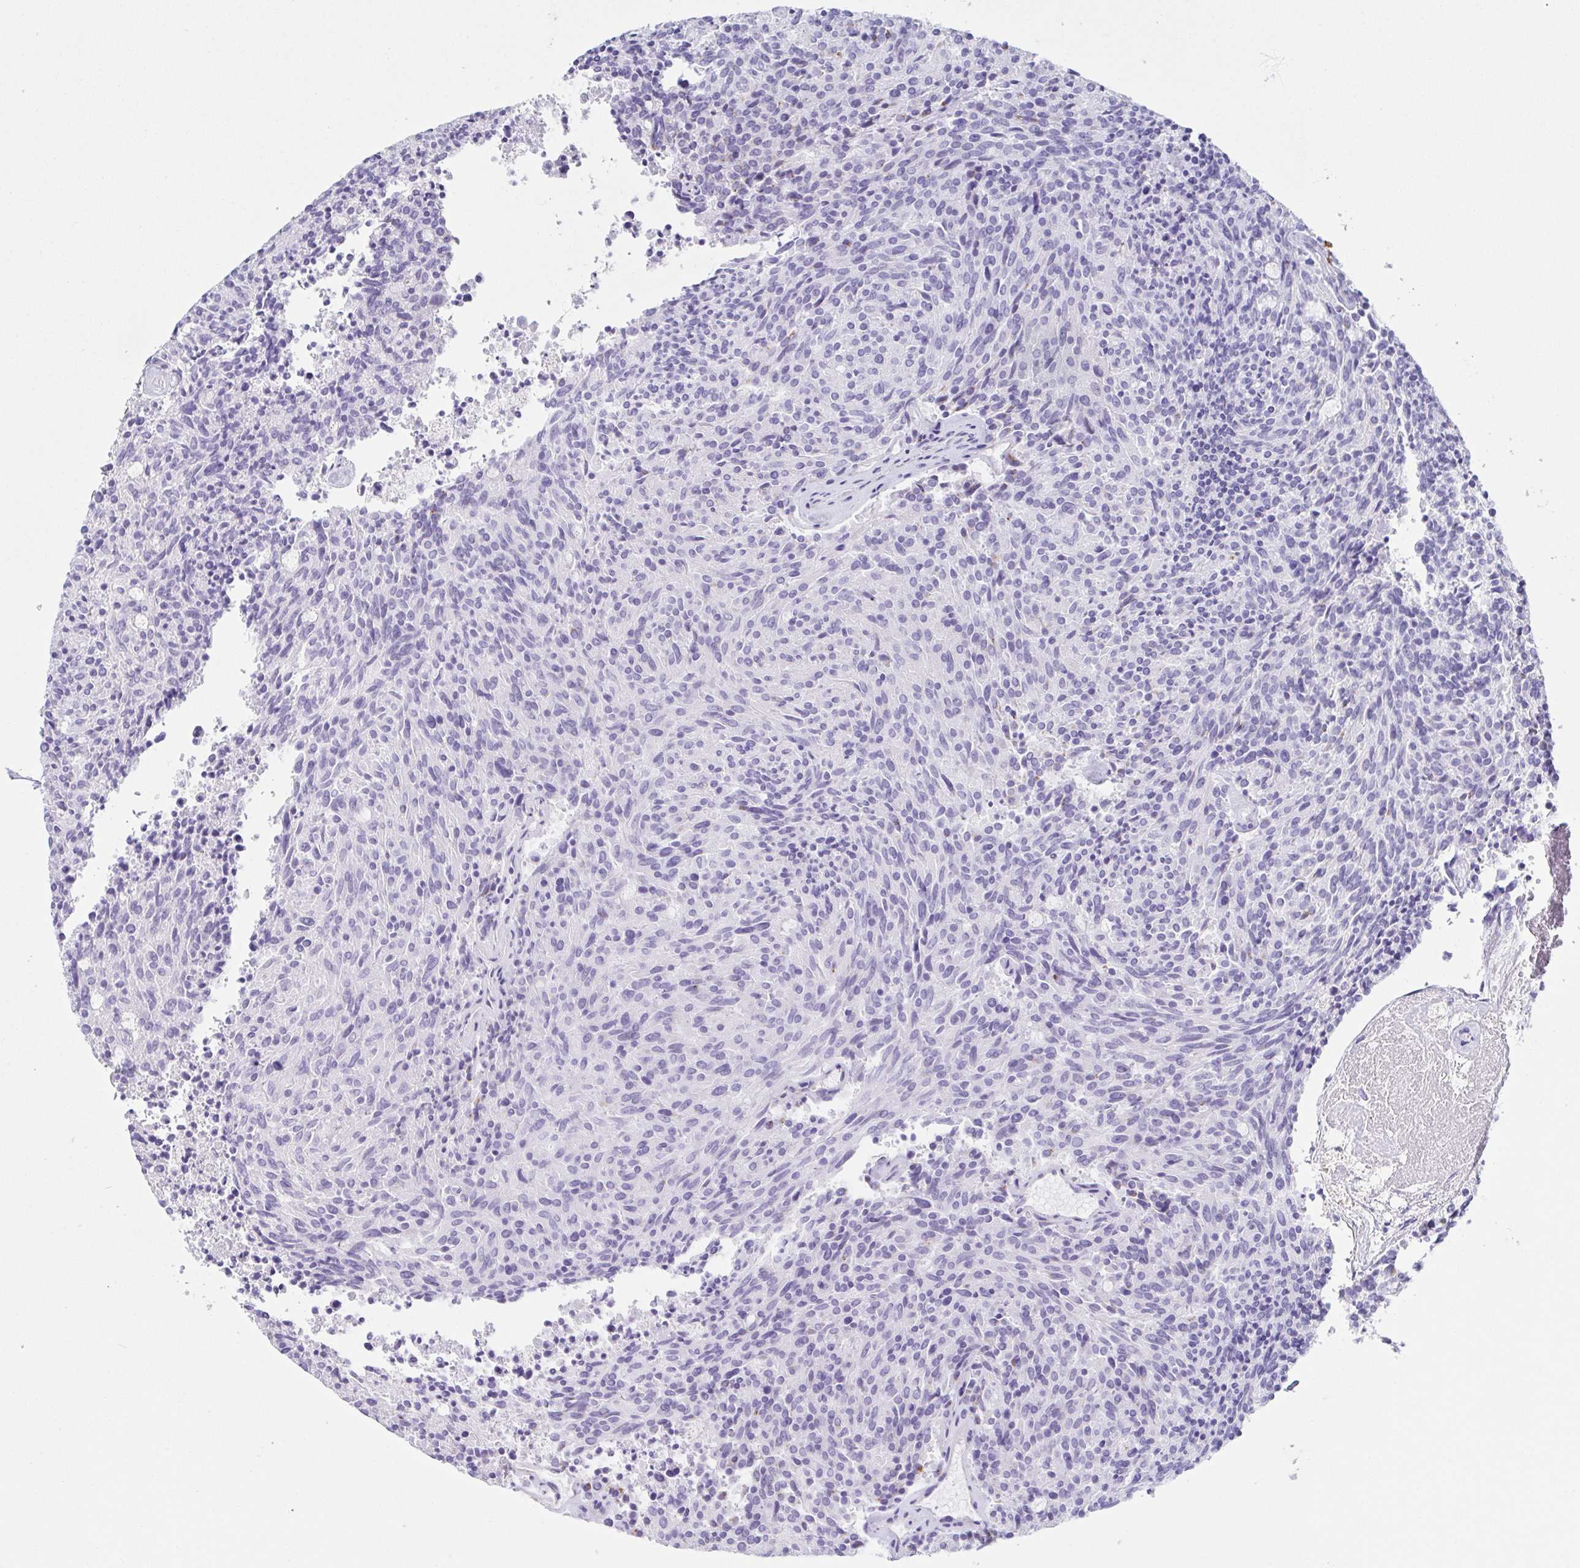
{"staining": {"intensity": "negative", "quantity": "none", "location": "none"}, "tissue": "carcinoid", "cell_type": "Tumor cells", "image_type": "cancer", "snomed": [{"axis": "morphology", "description": "Carcinoid, malignant, NOS"}, {"axis": "topography", "description": "Pancreas"}], "caption": "IHC image of neoplastic tissue: carcinoid stained with DAB (3,3'-diaminobenzidine) shows no significant protein staining in tumor cells.", "gene": "LDLRAD1", "patient": {"sex": "female", "age": 54}}